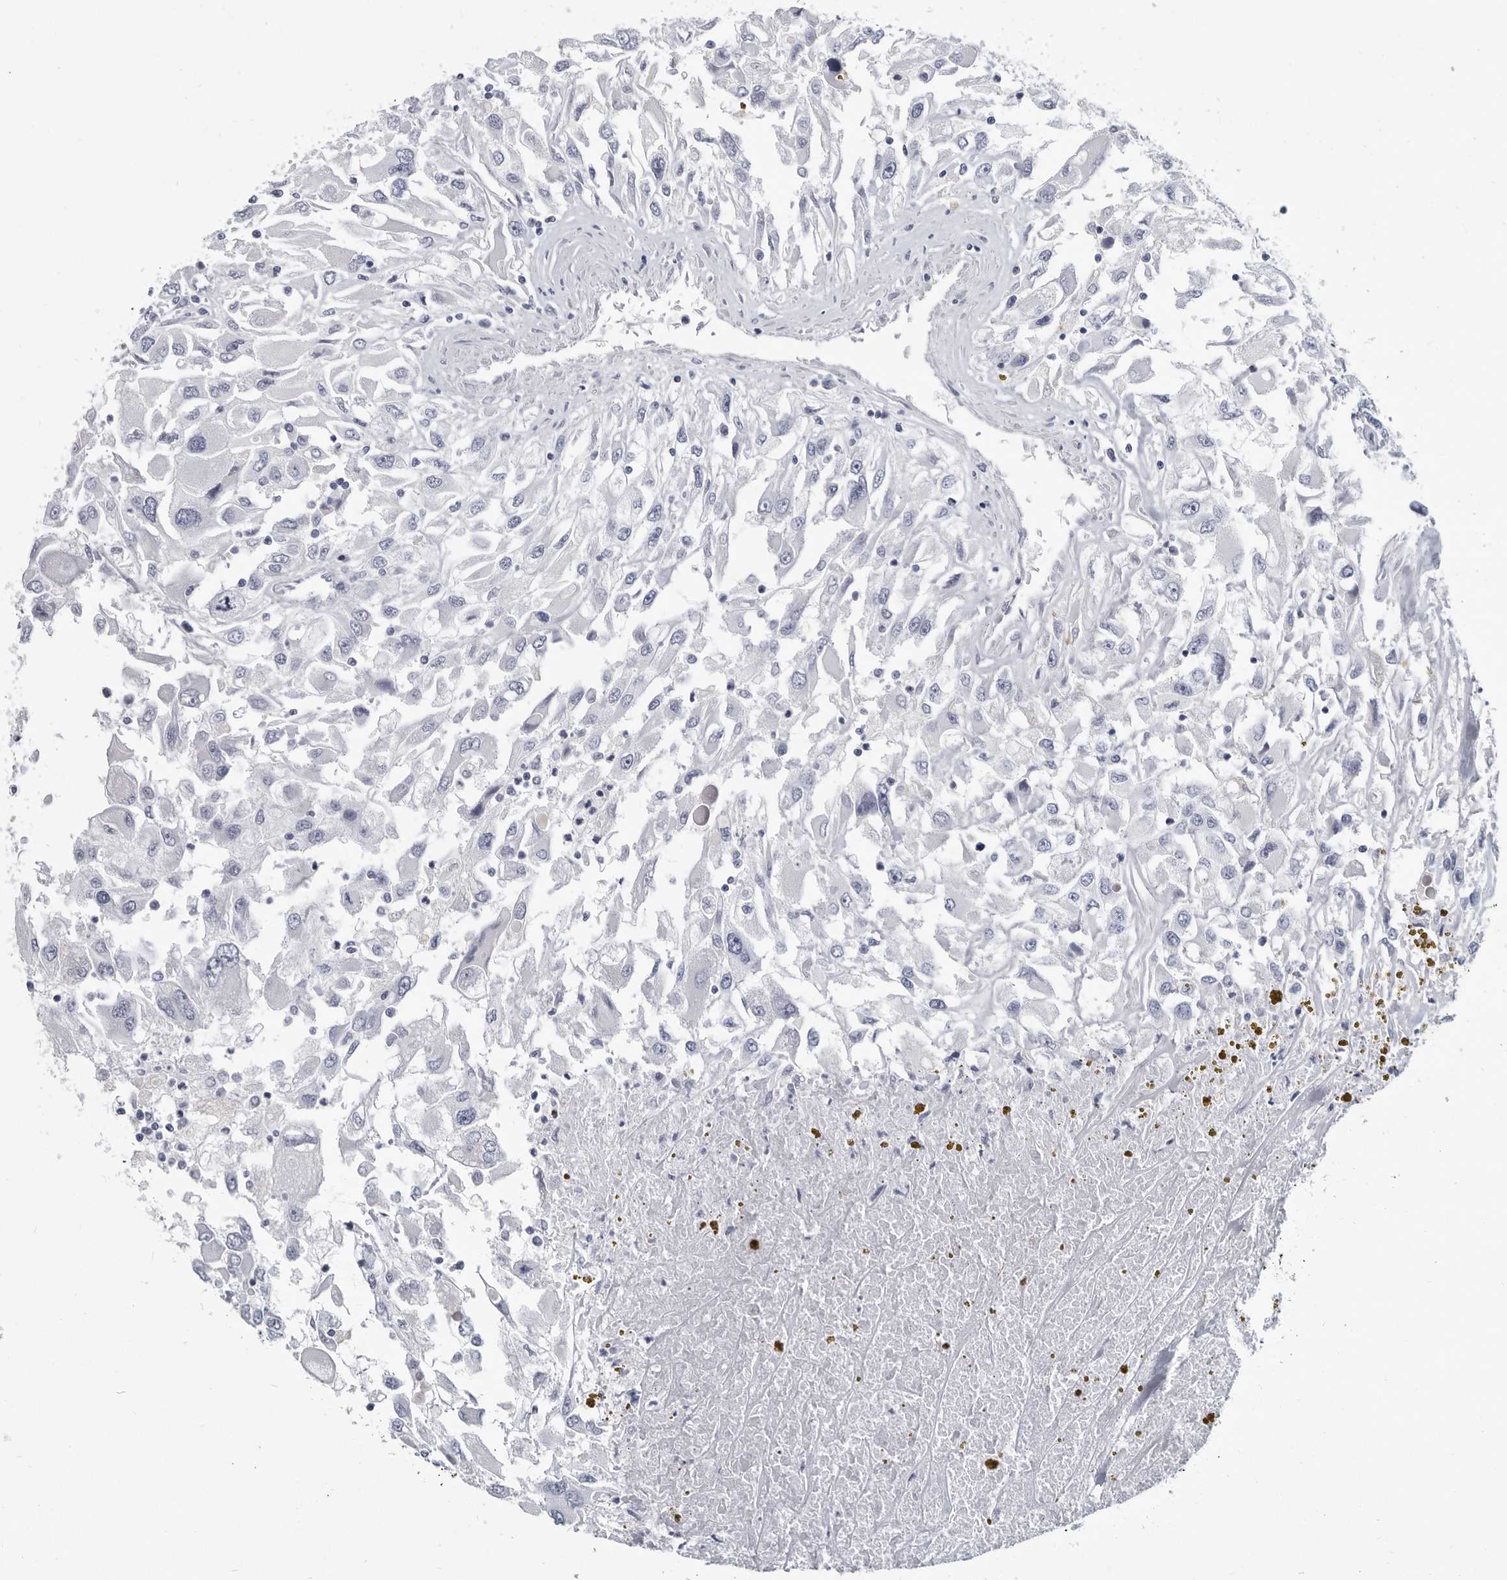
{"staining": {"intensity": "negative", "quantity": "none", "location": "none"}, "tissue": "renal cancer", "cell_type": "Tumor cells", "image_type": "cancer", "snomed": [{"axis": "morphology", "description": "Adenocarcinoma, NOS"}, {"axis": "topography", "description": "Kidney"}], "caption": "This is an immunohistochemistry image of renal adenocarcinoma. There is no staining in tumor cells.", "gene": "WRAP73", "patient": {"sex": "female", "age": 52}}